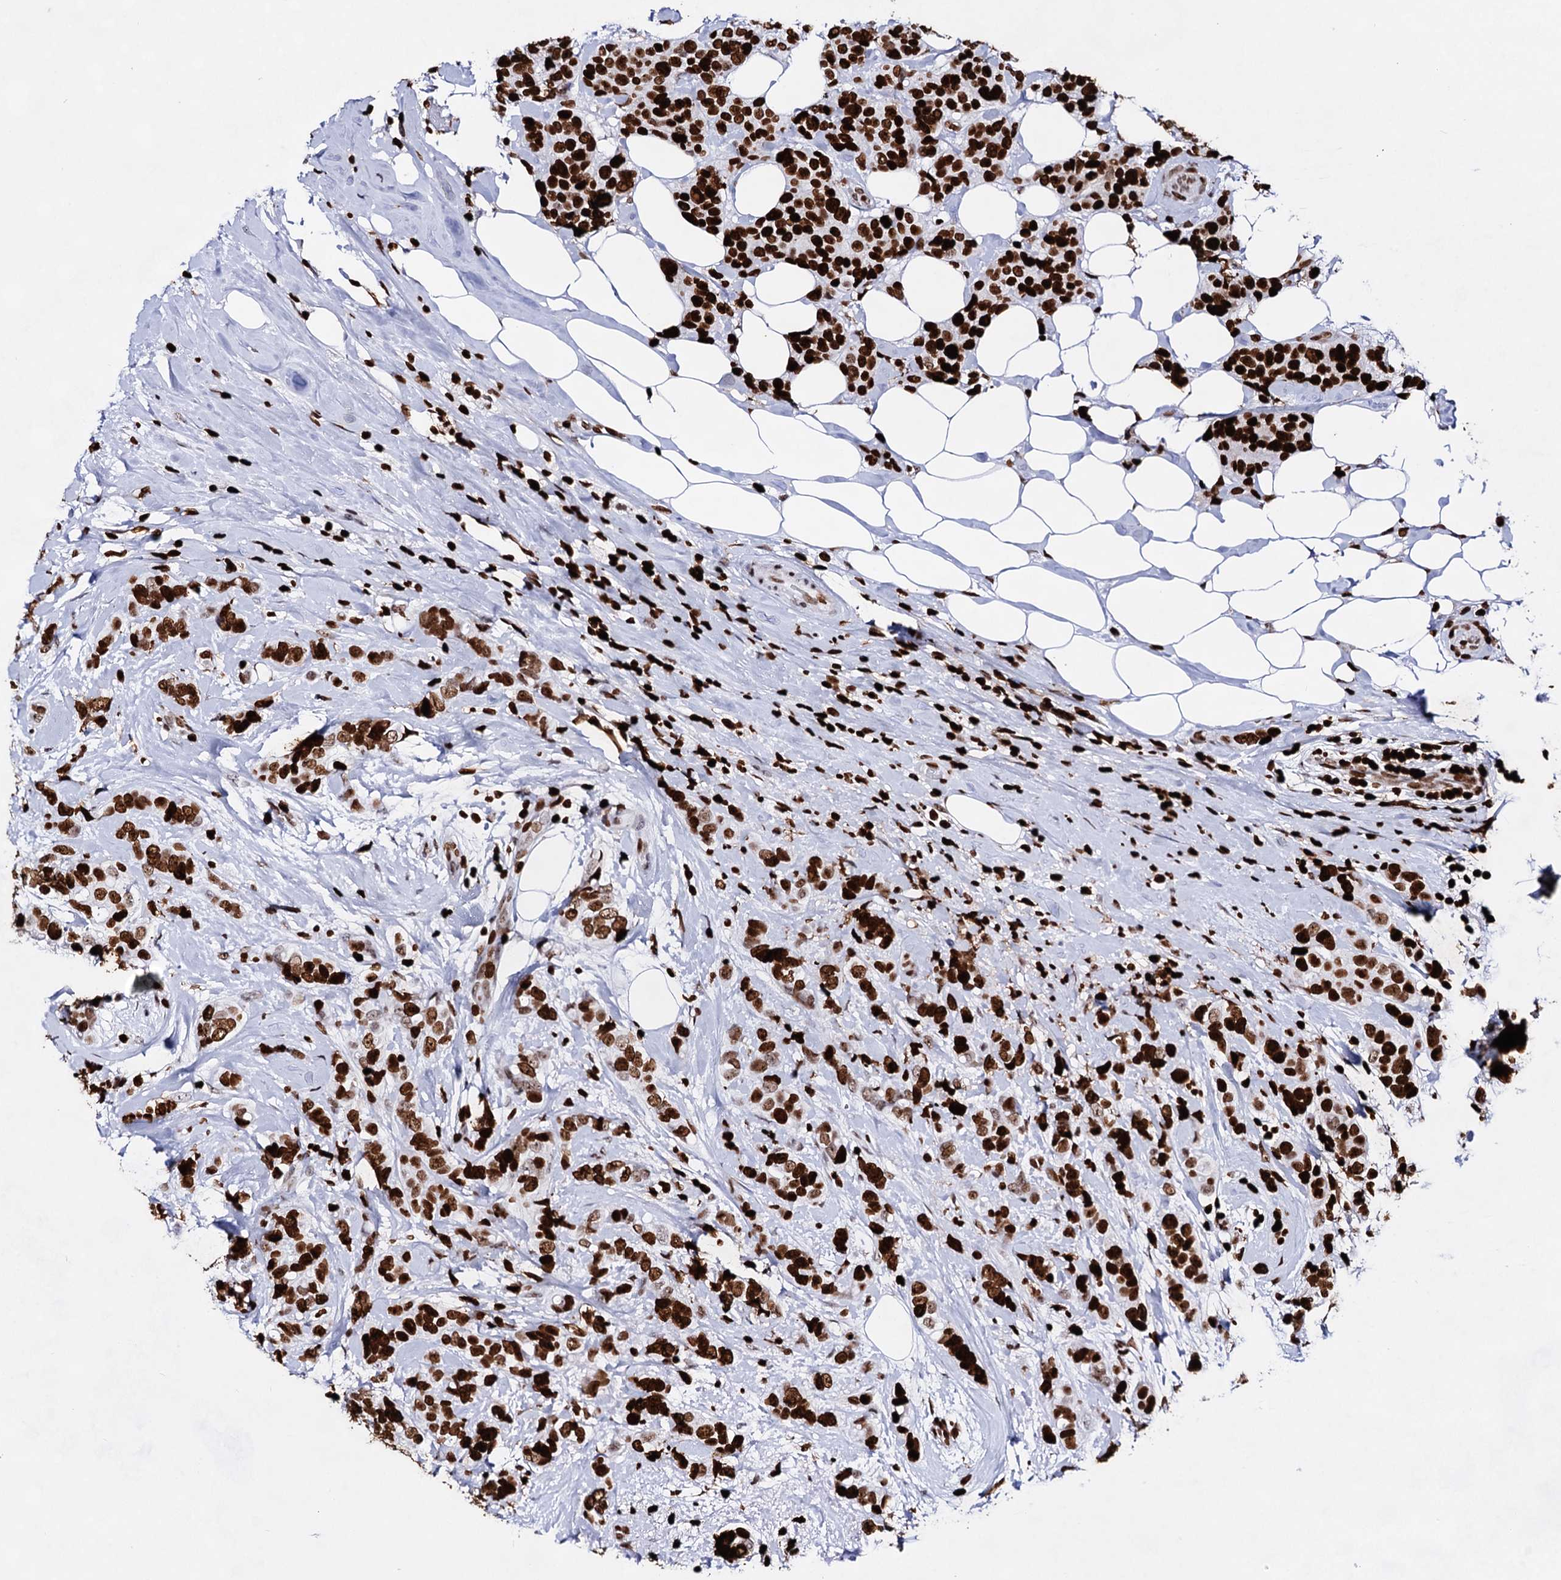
{"staining": {"intensity": "strong", "quantity": ">75%", "location": "nuclear"}, "tissue": "breast cancer", "cell_type": "Tumor cells", "image_type": "cancer", "snomed": [{"axis": "morphology", "description": "Lobular carcinoma"}, {"axis": "topography", "description": "Breast"}], "caption": "This photomicrograph shows immunohistochemistry (IHC) staining of lobular carcinoma (breast), with high strong nuclear staining in approximately >75% of tumor cells.", "gene": "HMGB2", "patient": {"sex": "female", "age": 51}}